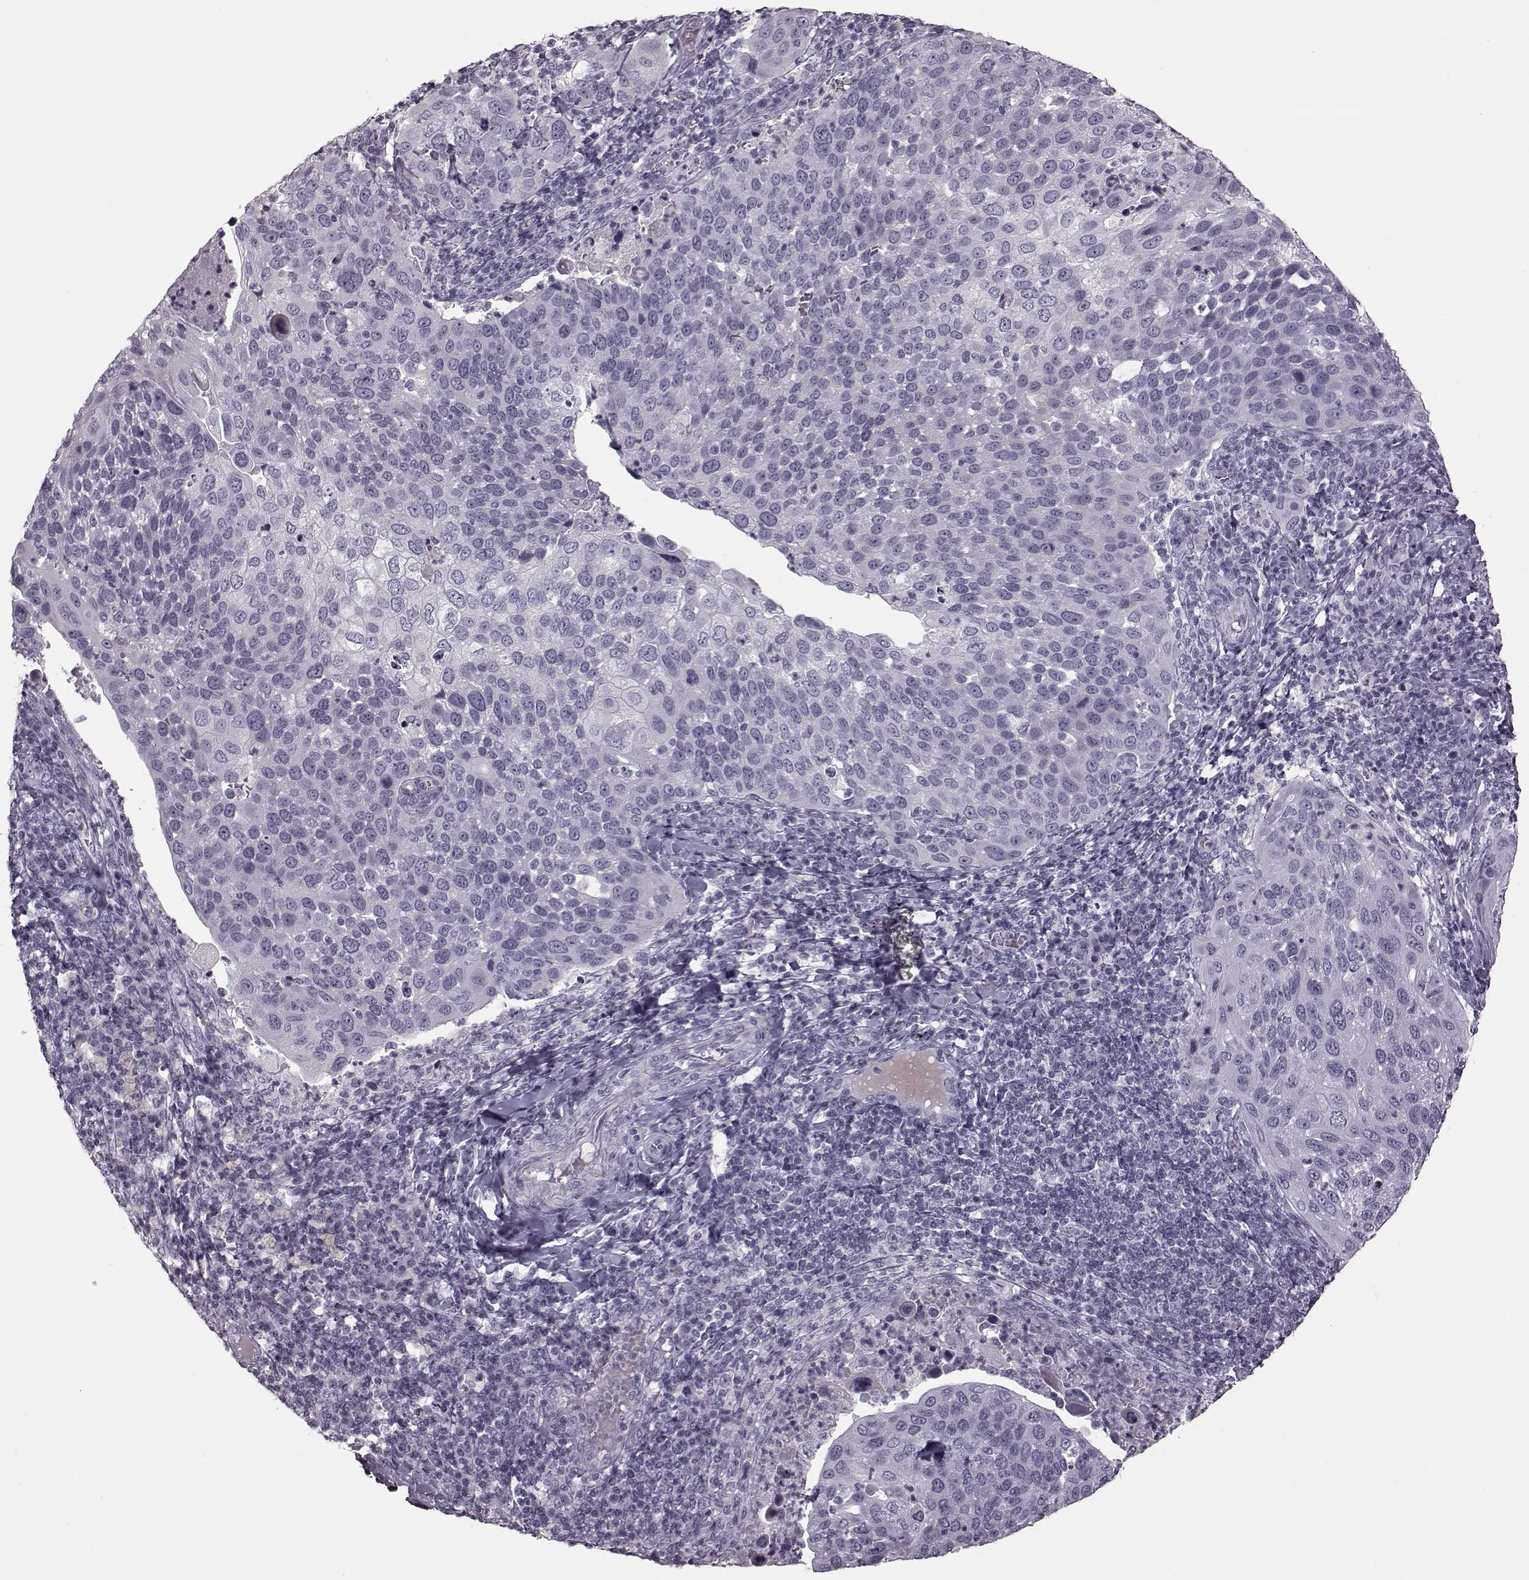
{"staining": {"intensity": "negative", "quantity": "none", "location": "none"}, "tissue": "cervical cancer", "cell_type": "Tumor cells", "image_type": "cancer", "snomed": [{"axis": "morphology", "description": "Squamous cell carcinoma, NOS"}, {"axis": "topography", "description": "Cervix"}], "caption": "Tumor cells show no significant protein expression in cervical cancer.", "gene": "ZNF433", "patient": {"sex": "female", "age": 54}}